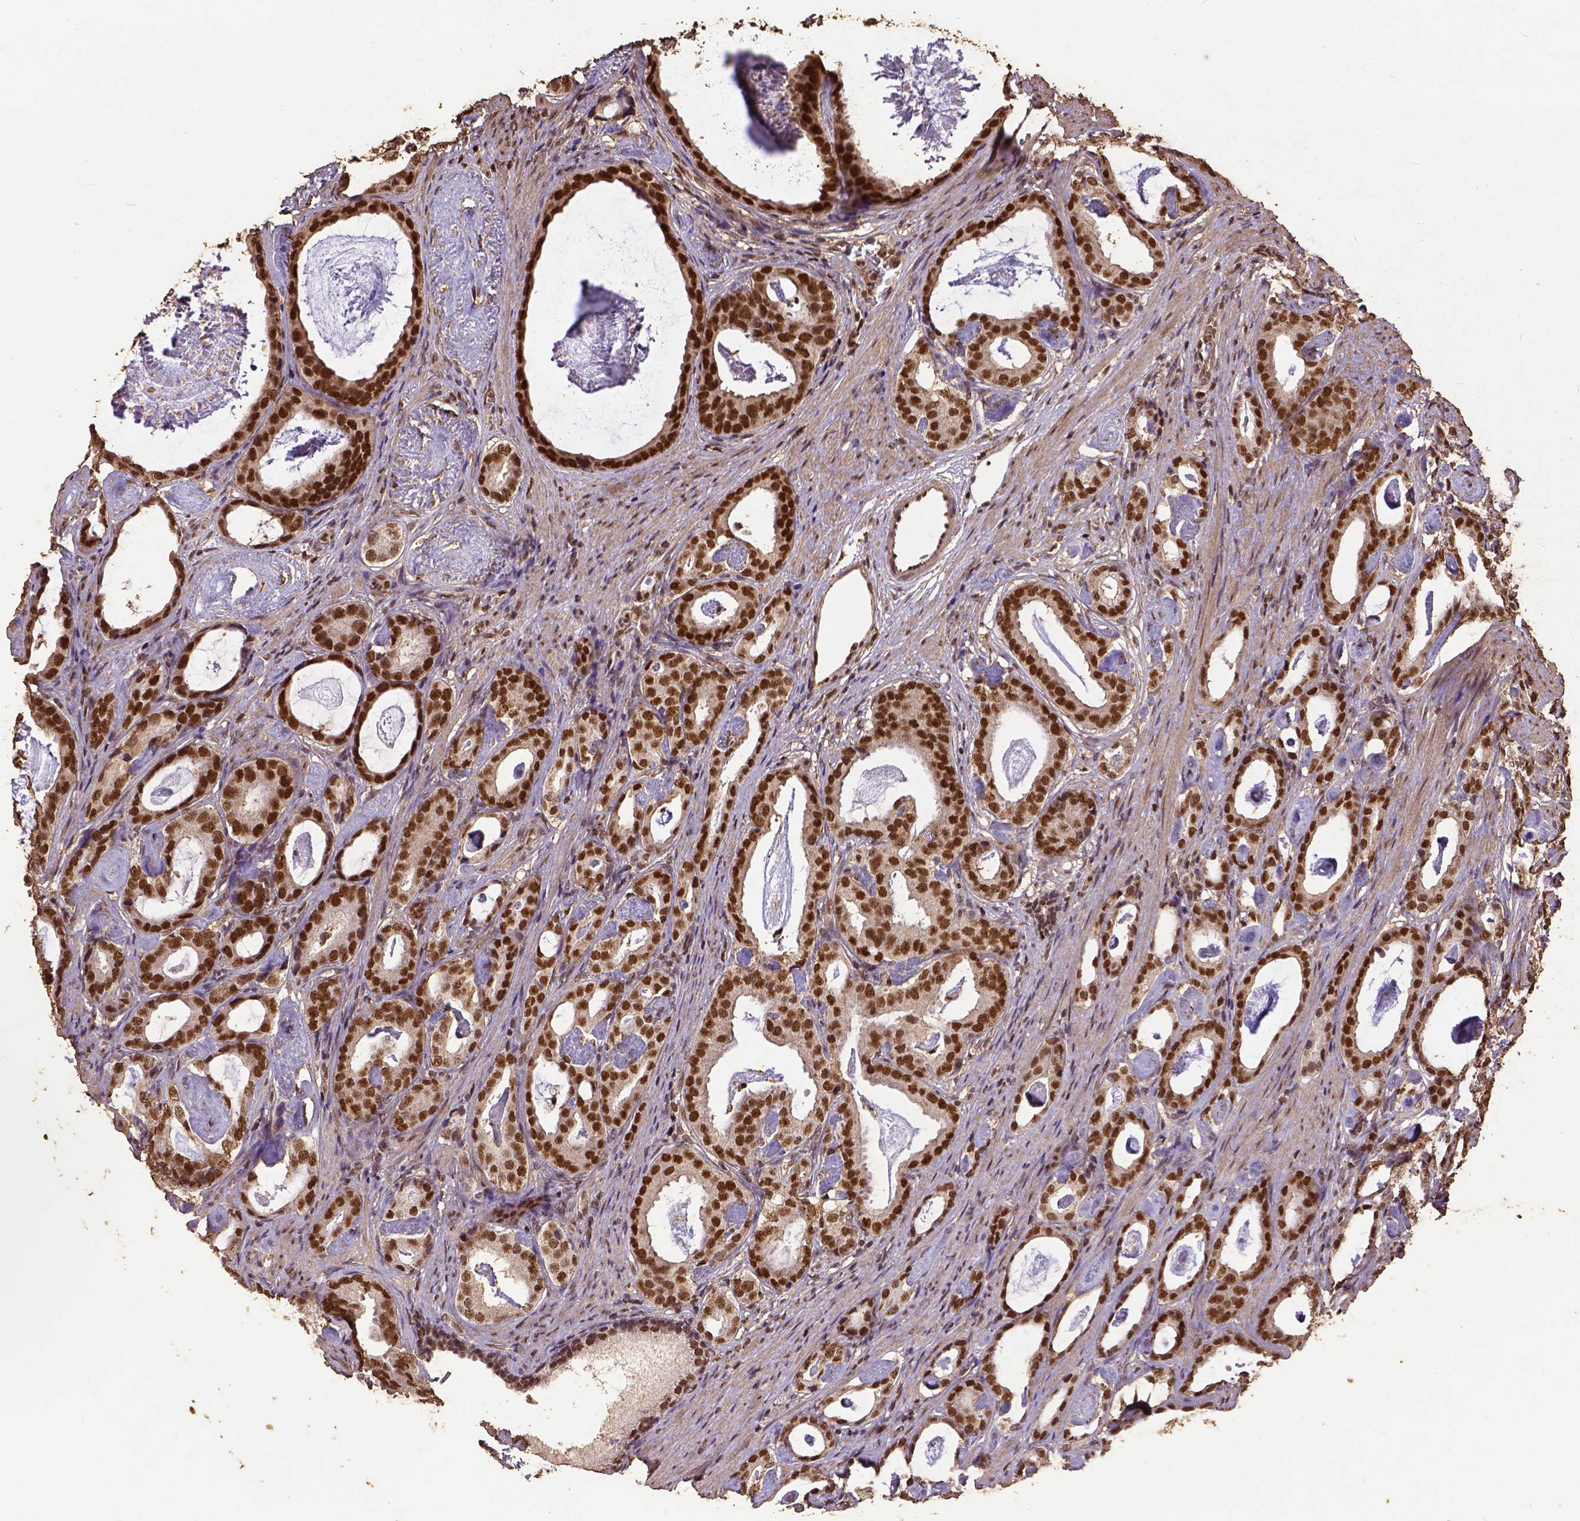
{"staining": {"intensity": "strong", "quantity": ">75%", "location": "nuclear"}, "tissue": "prostate cancer", "cell_type": "Tumor cells", "image_type": "cancer", "snomed": [{"axis": "morphology", "description": "Adenocarcinoma, Low grade"}, {"axis": "topography", "description": "Prostate and seminal vesicle, NOS"}], "caption": "This is an image of immunohistochemistry (IHC) staining of prostate cancer (low-grade adenocarcinoma), which shows strong staining in the nuclear of tumor cells.", "gene": "NACC1", "patient": {"sex": "male", "age": 71}}